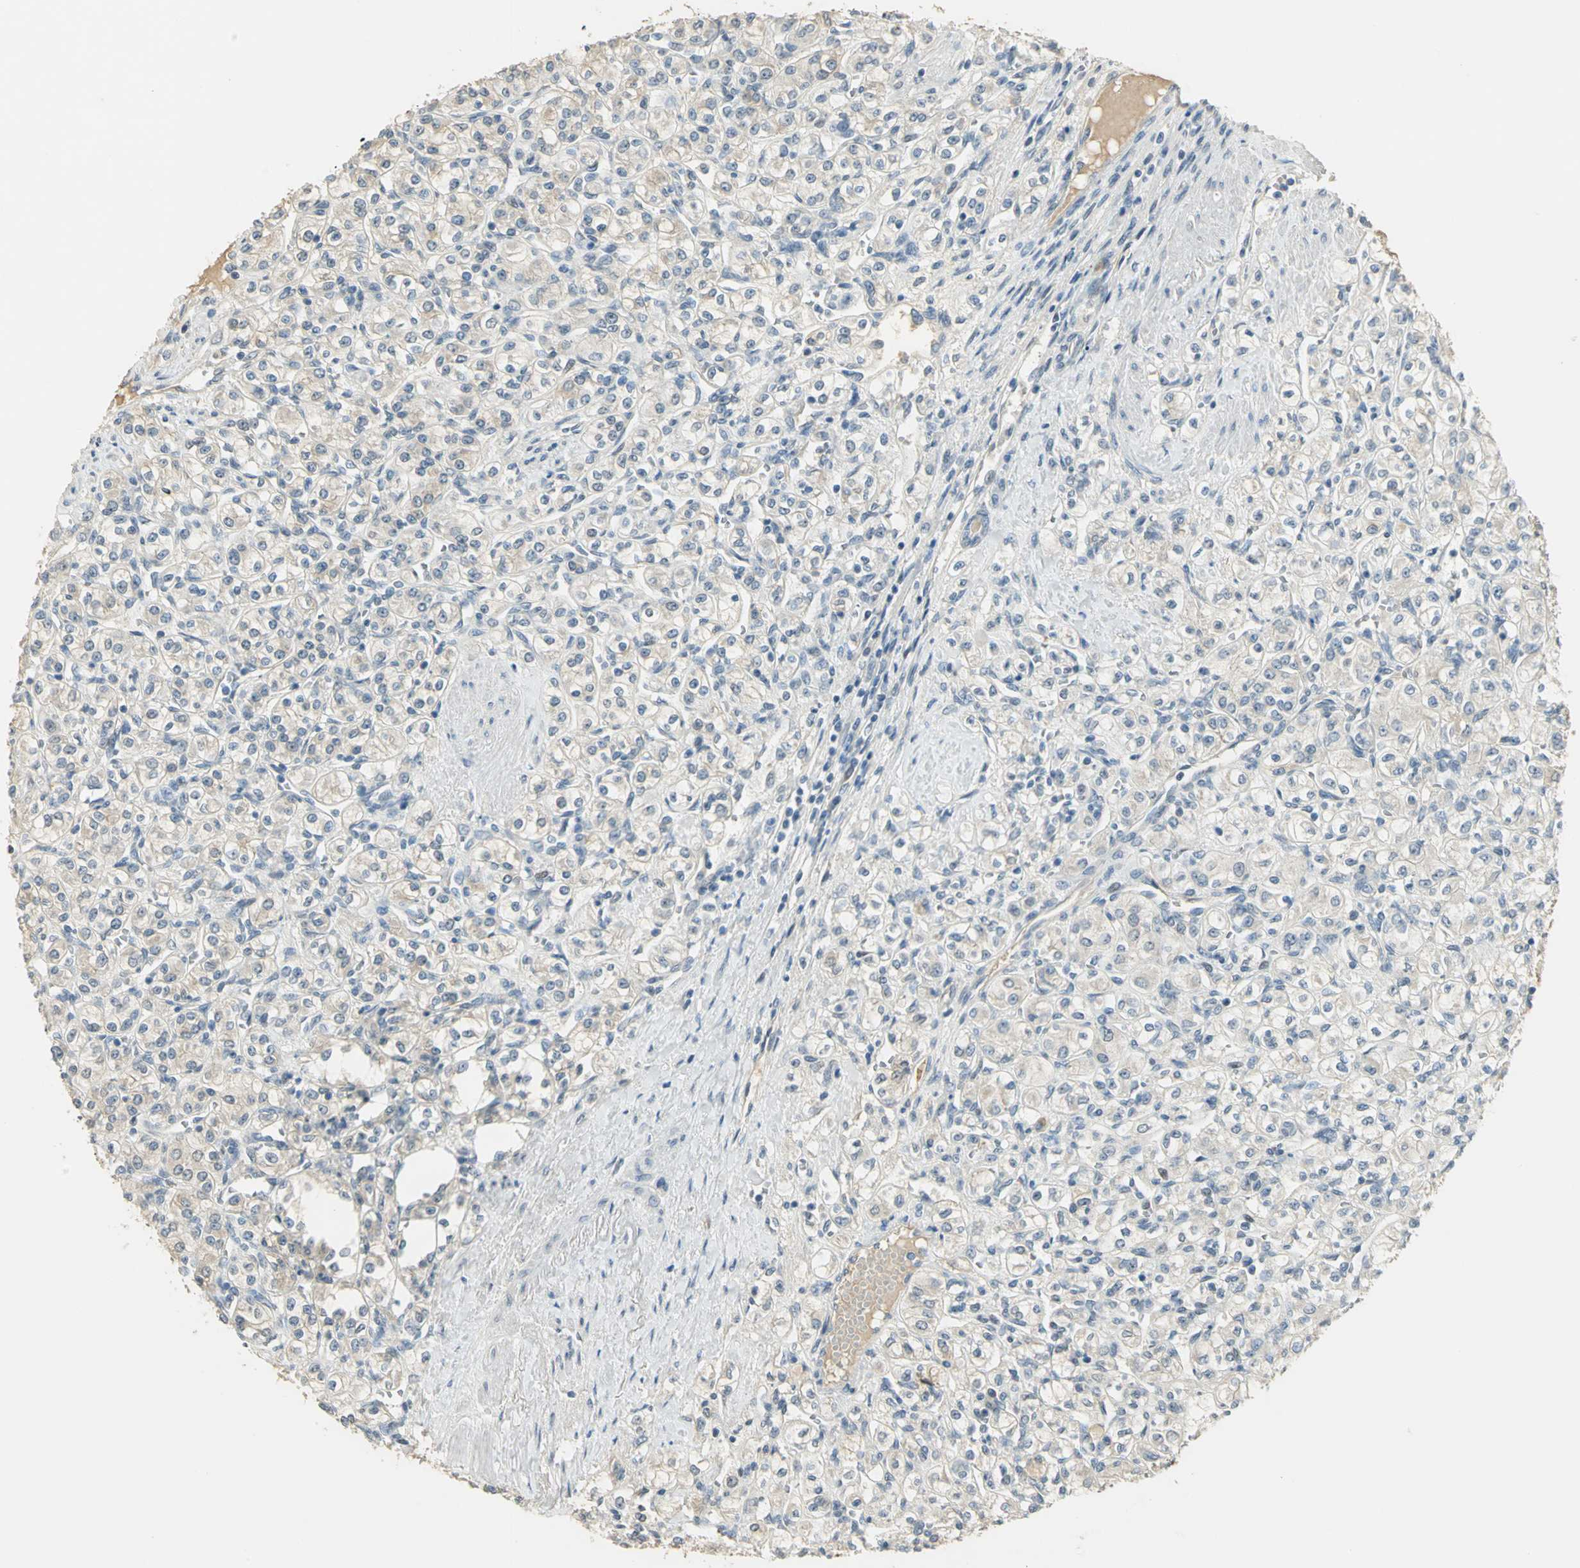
{"staining": {"intensity": "negative", "quantity": "none", "location": "none"}, "tissue": "renal cancer", "cell_type": "Tumor cells", "image_type": "cancer", "snomed": [{"axis": "morphology", "description": "Adenocarcinoma, NOS"}, {"axis": "topography", "description": "Kidney"}], "caption": "This is an immunohistochemistry micrograph of renal cancer. There is no expression in tumor cells.", "gene": "AK6", "patient": {"sex": "male", "age": 77}}